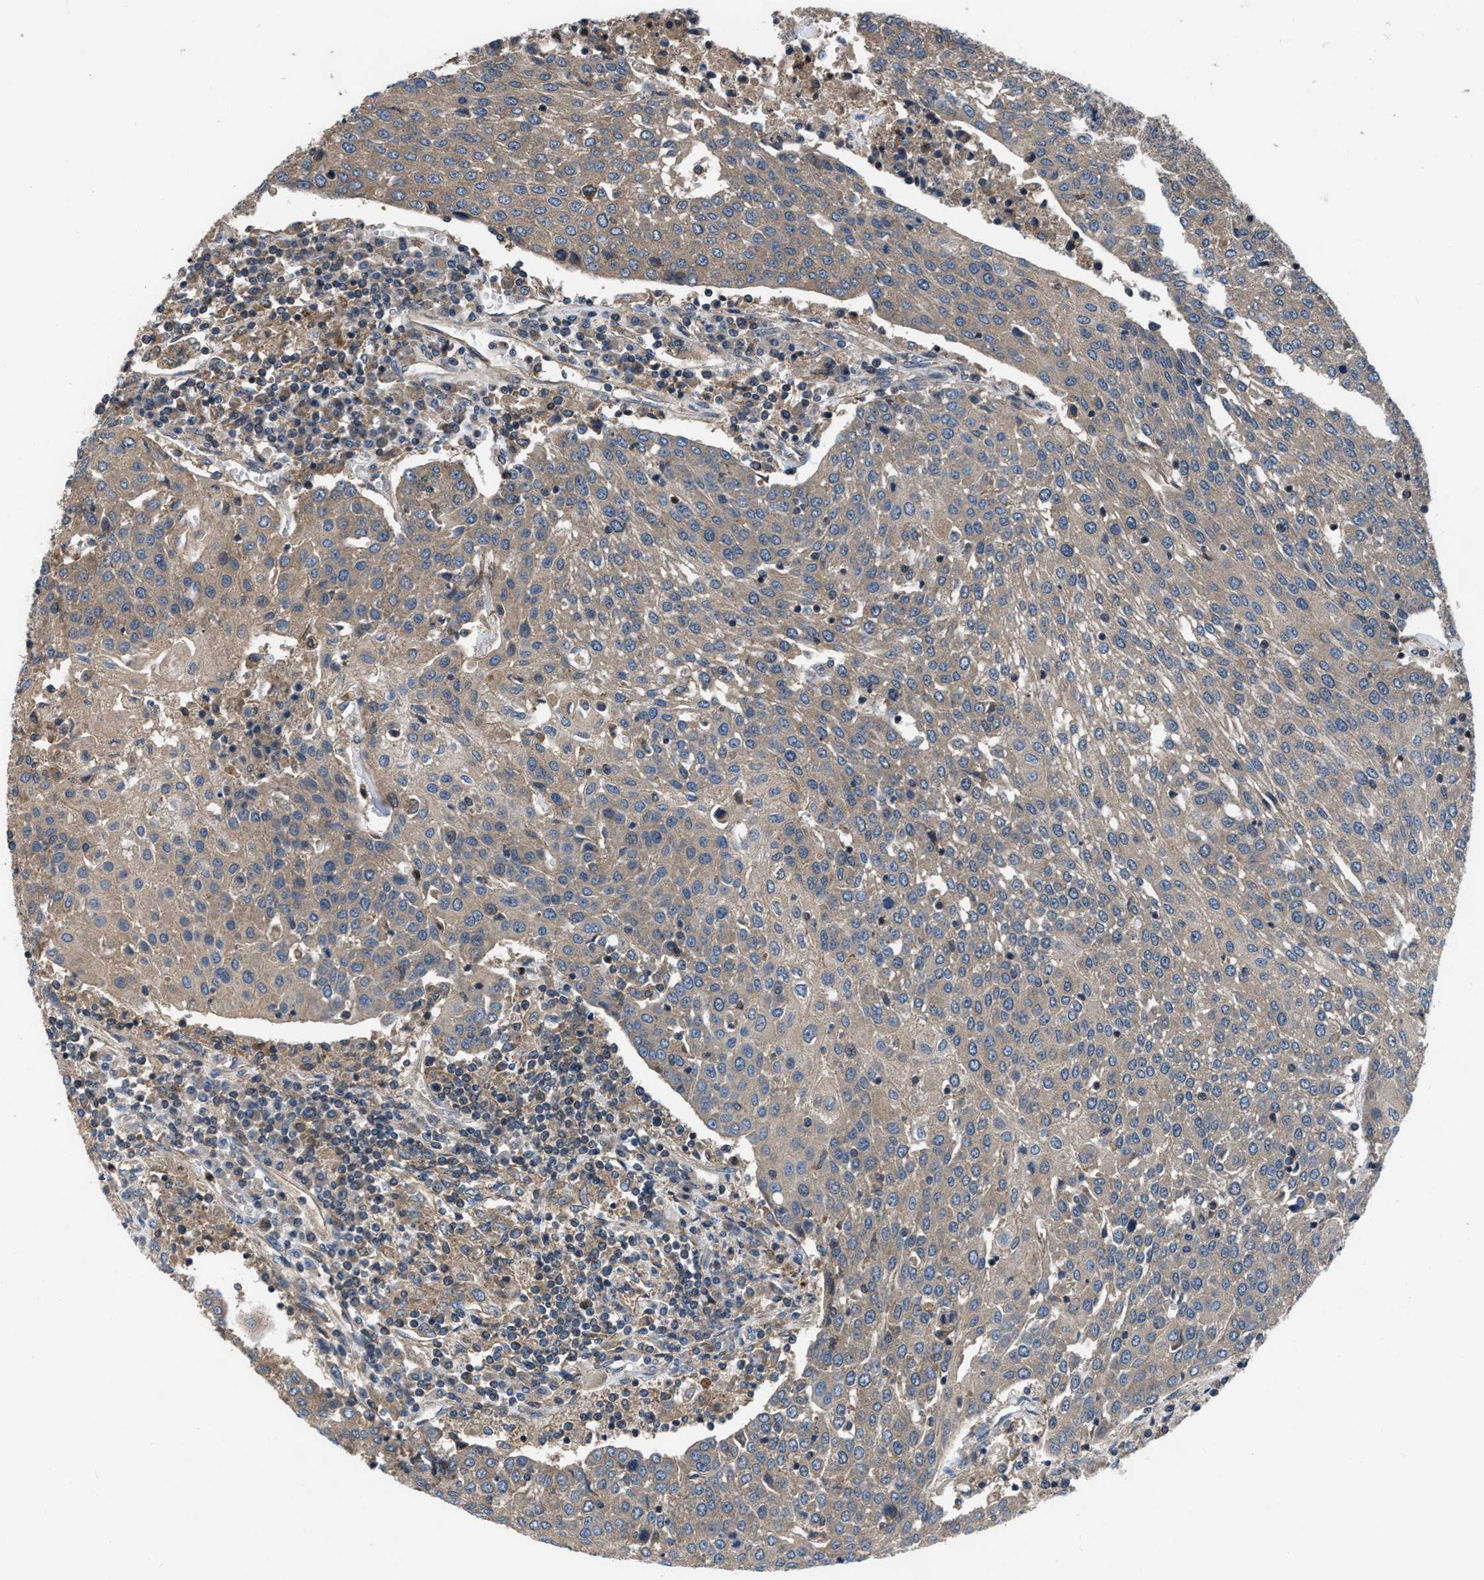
{"staining": {"intensity": "weak", "quantity": ">75%", "location": "cytoplasmic/membranous"}, "tissue": "urothelial cancer", "cell_type": "Tumor cells", "image_type": "cancer", "snomed": [{"axis": "morphology", "description": "Urothelial carcinoma, High grade"}, {"axis": "topography", "description": "Urinary bladder"}], "caption": "An image showing weak cytoplasmic/membranous positivity in approximately >75% of tumor cells in urothelial cancer, as visualized by brown immunohistochemical staining.", "gene": "USP25", "patient": {"sex": "female", "age": 85}}